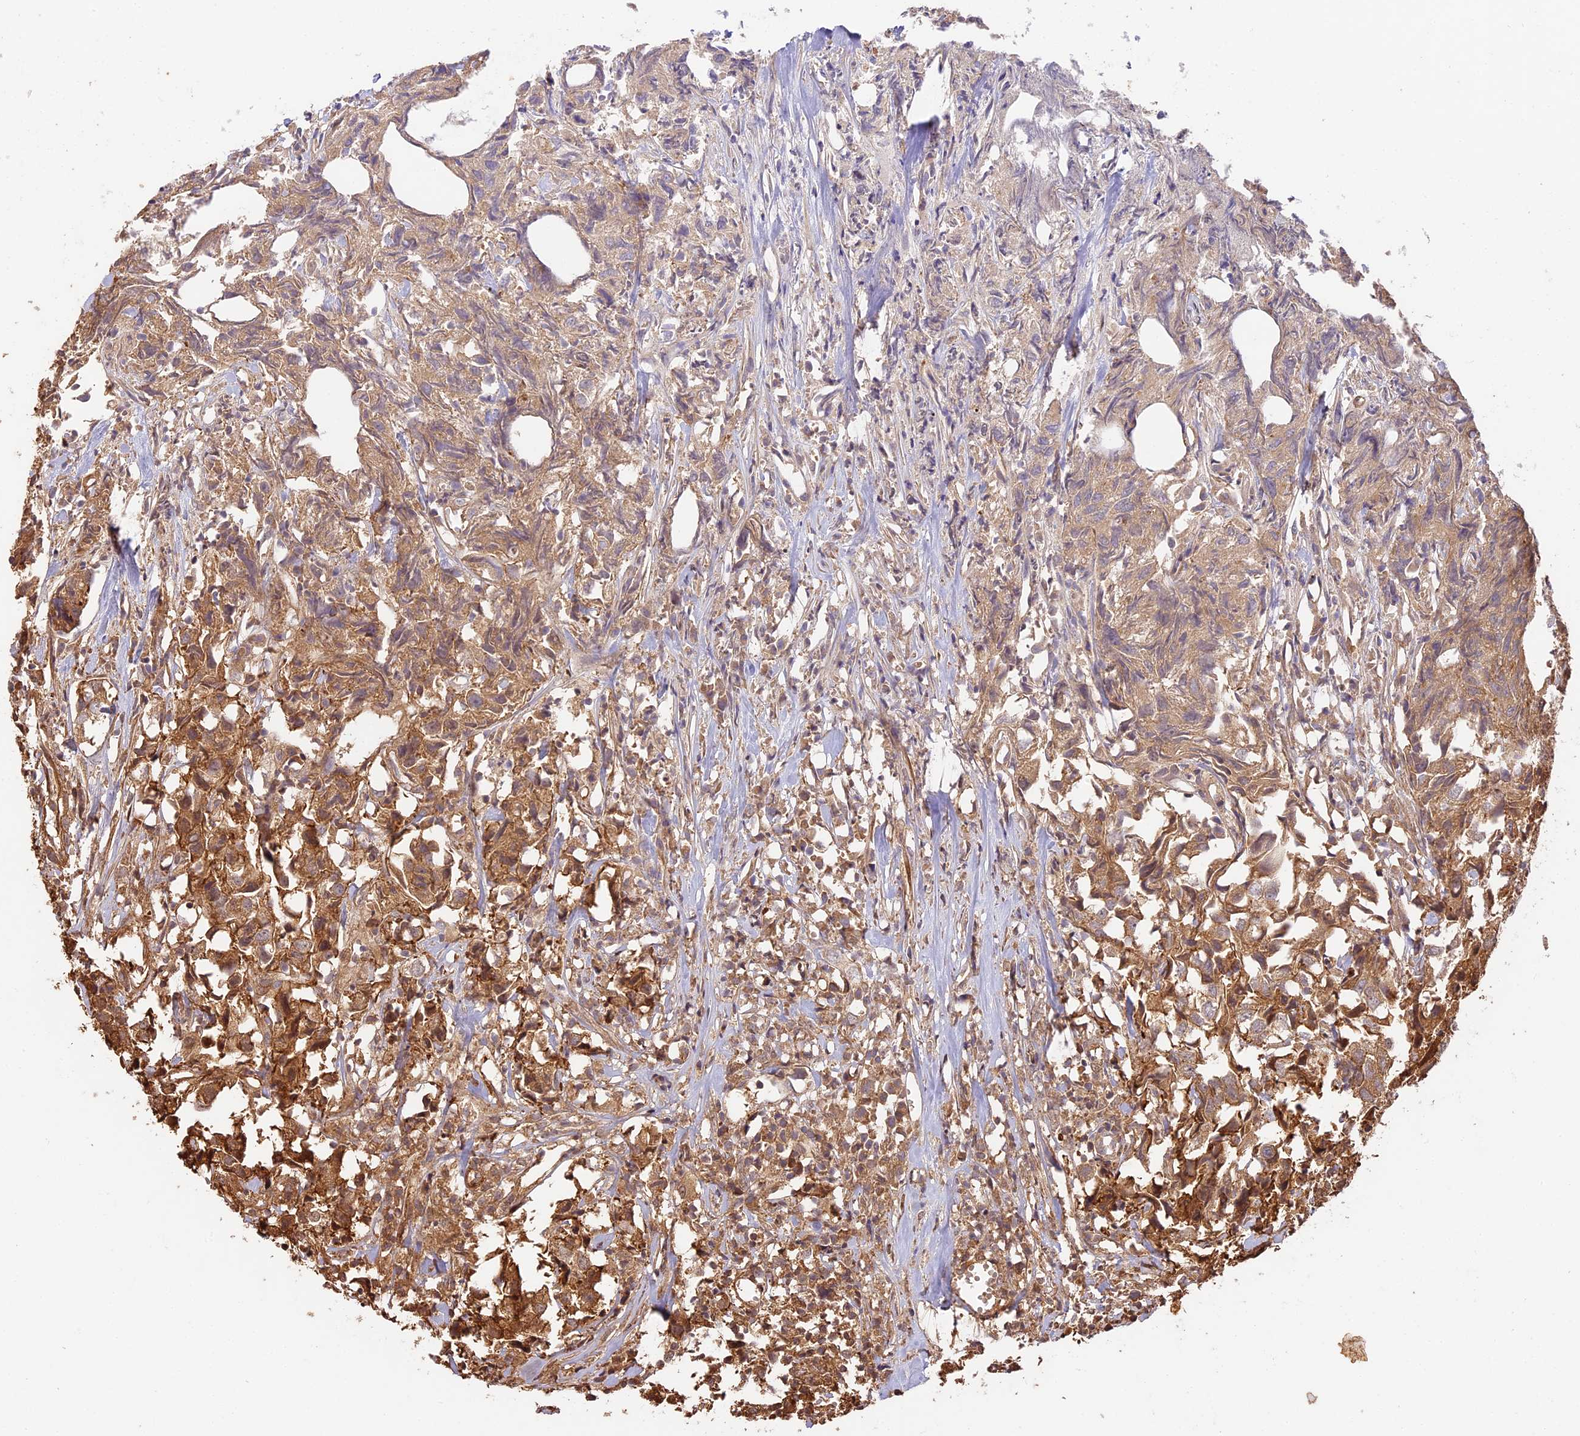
{"staining": {"intensity": "moderate", "quantity": ">75%", "location": "cytoplasmic/membranous"}, "tissue": "urothelial cancer", "cell_type": "Tumor cells", "image_type": "cancer", "snomed": [{"axis": "morphology", "description": "Urothelial carcinoma, High grade"}, {"axis": "topography", "description": "Urinary bladder"}], "caption": "DAB immunohistochemical staining of human urothelial carcinoma (high-grade) reveals moderate cytoplasmic/membranous protein expression in approximately >75% of tumor cells.", "gene": "PPP1R37", "patient": {"sex": "female", "age": 75}}